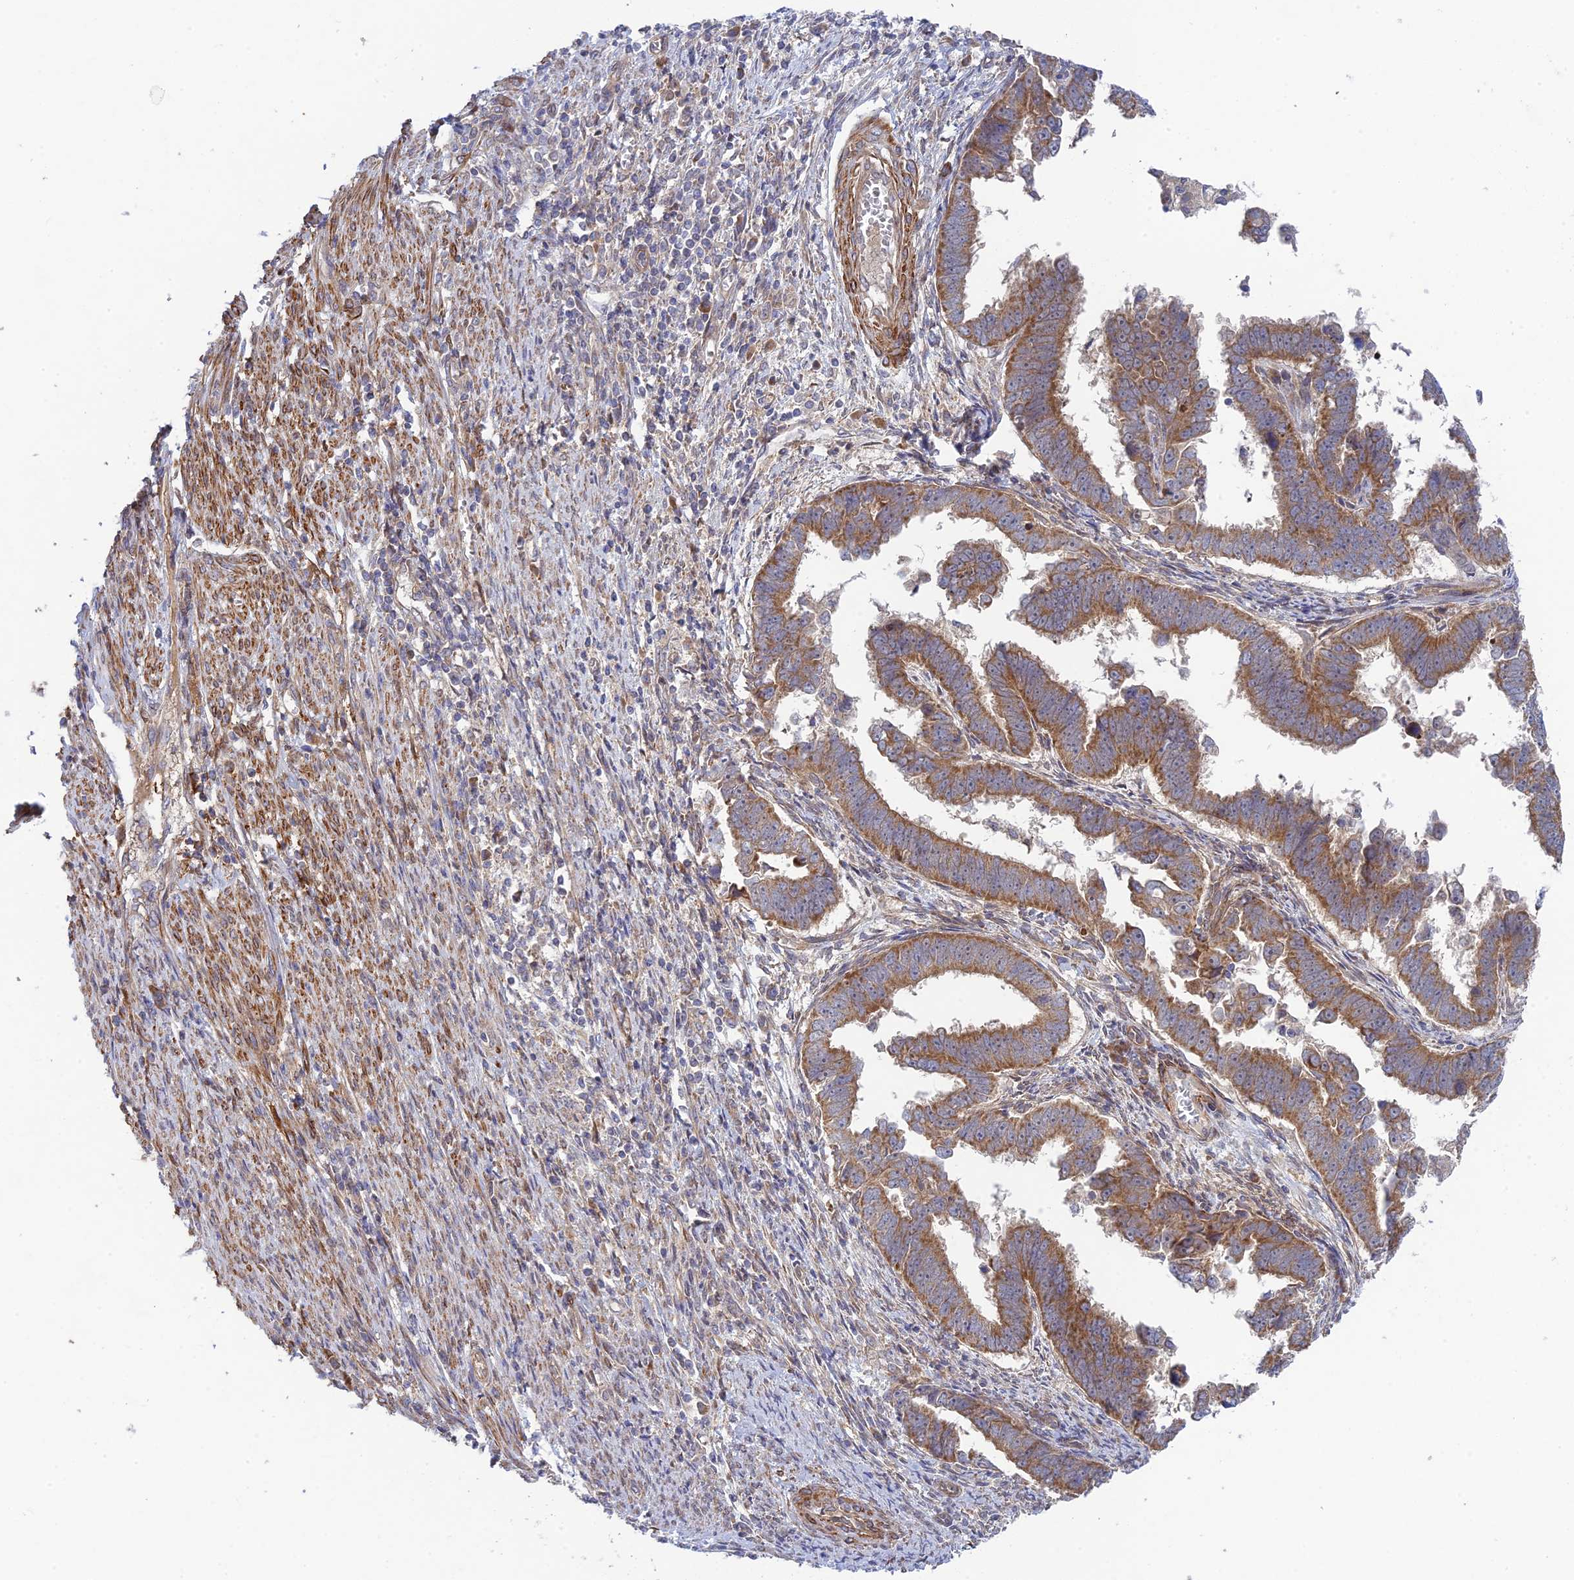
{"staining": {"intensity": "strong", "quantity": ">75%", "location": "cytoplasmic/membranous"}, "tissue": "endometrial cancer", "cell_type": "Tumor cells", "image_type": "cancer", "snomed": [{"axis": "morphology", "description": "Adenocarcinoma, NOS"}, {"axis": "topography", "description": "Endometrium"}], "caption": "DAB (3,3'-diaminobenzidine) immunohistochemical staining of endometrial cancer (adenocarcinoma) demonstrates strong cytoplasmic/membranous protein positivity in about >75% of tumor cells.", "gene": "INCA1", "patient": {"sex": "female", "age": 75}}